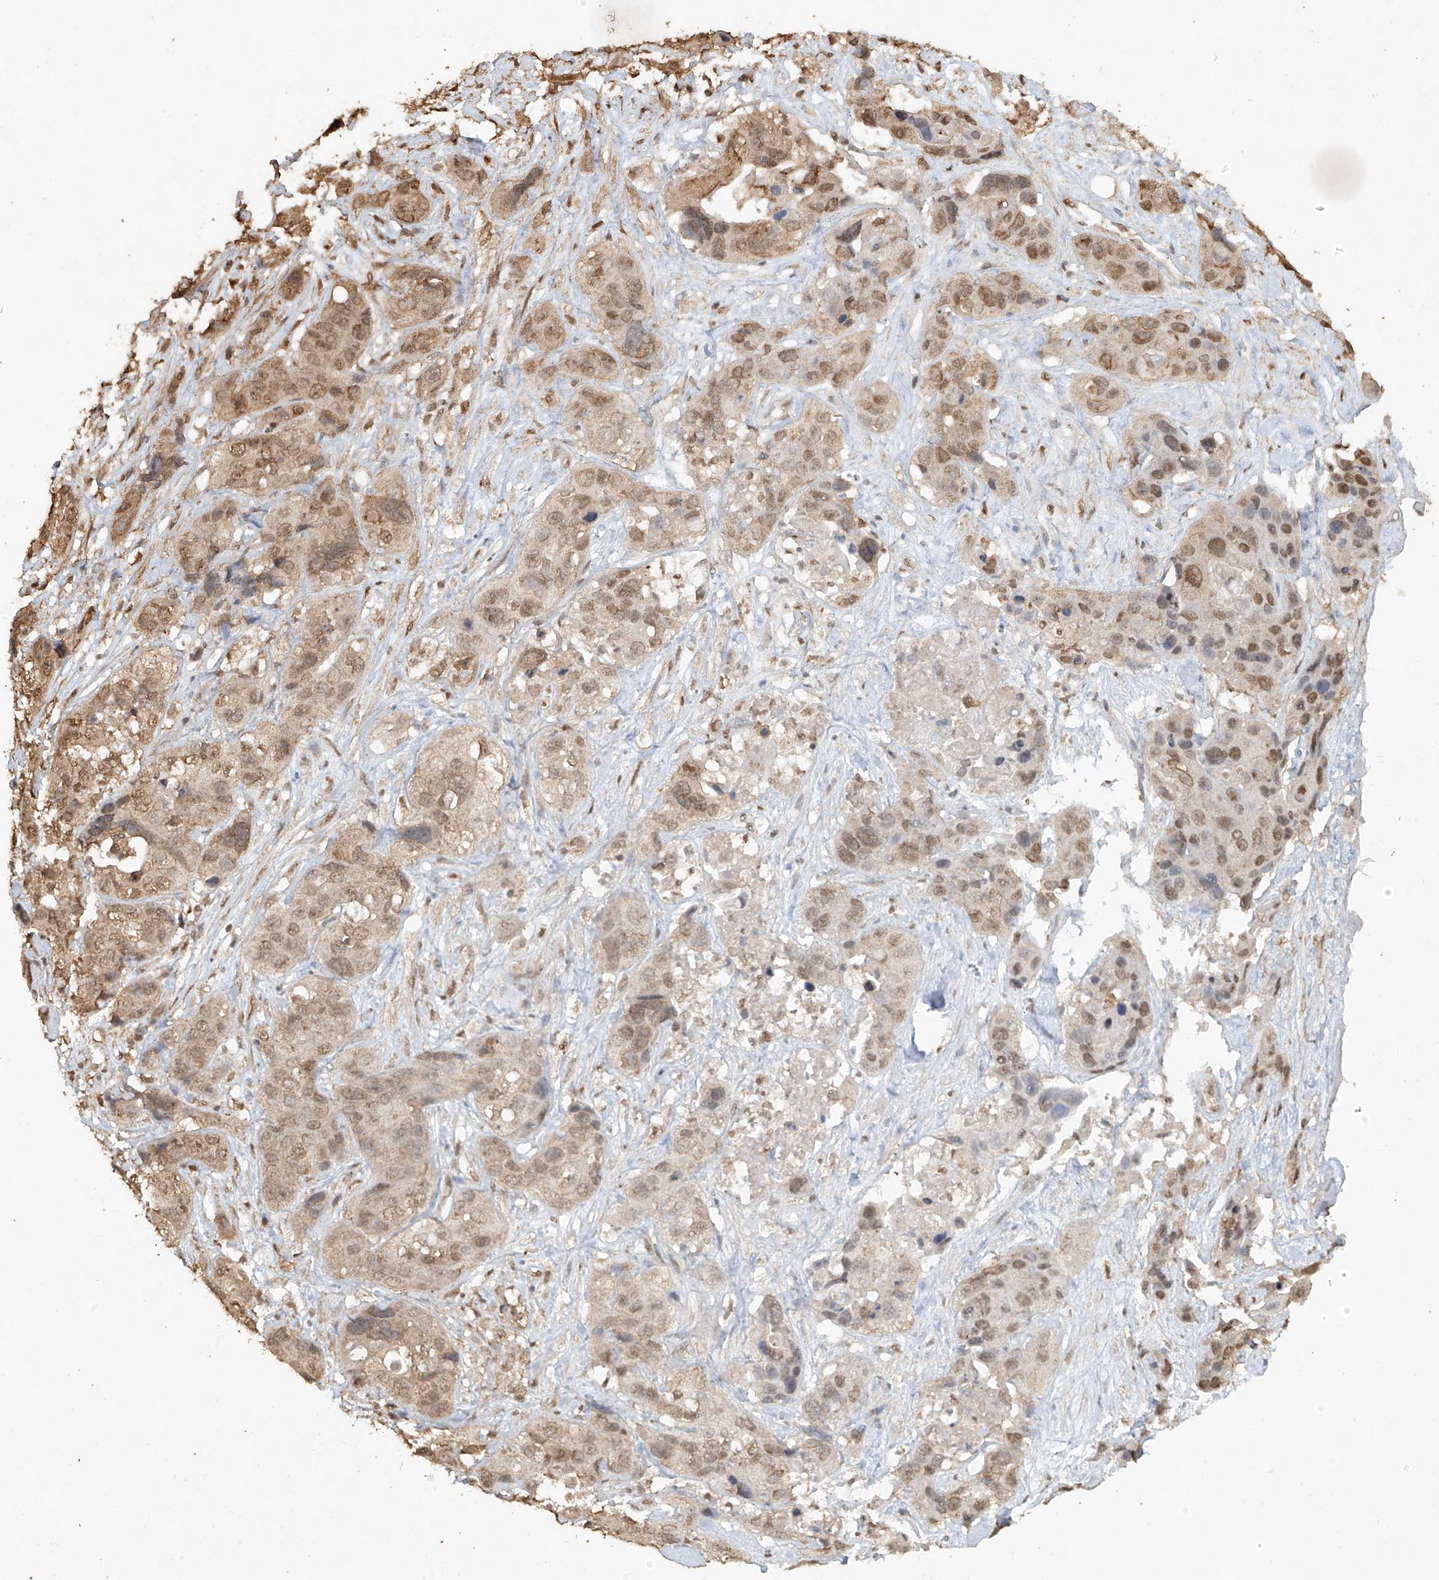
{"staining": {"intensity": "moderate", "quantity": ">75%", "location": "nuclear"}, "tissue": "liver cancer", "cell_type": "Tumor cells", "image_type": "cancer", "snomed": [{"axis": "morphology", "description": "Cholangiocarcinoma"}, {"axis": "topography", "description": "Liver"}], "caption": "The micrograph exhibits staining of liver cholangiocarcinoma, revealing moderate nuclear protein positivity (brown color) within tumor cells.", "gene": "TIGAR", "patient": {"sex": "female", "age": 61}}